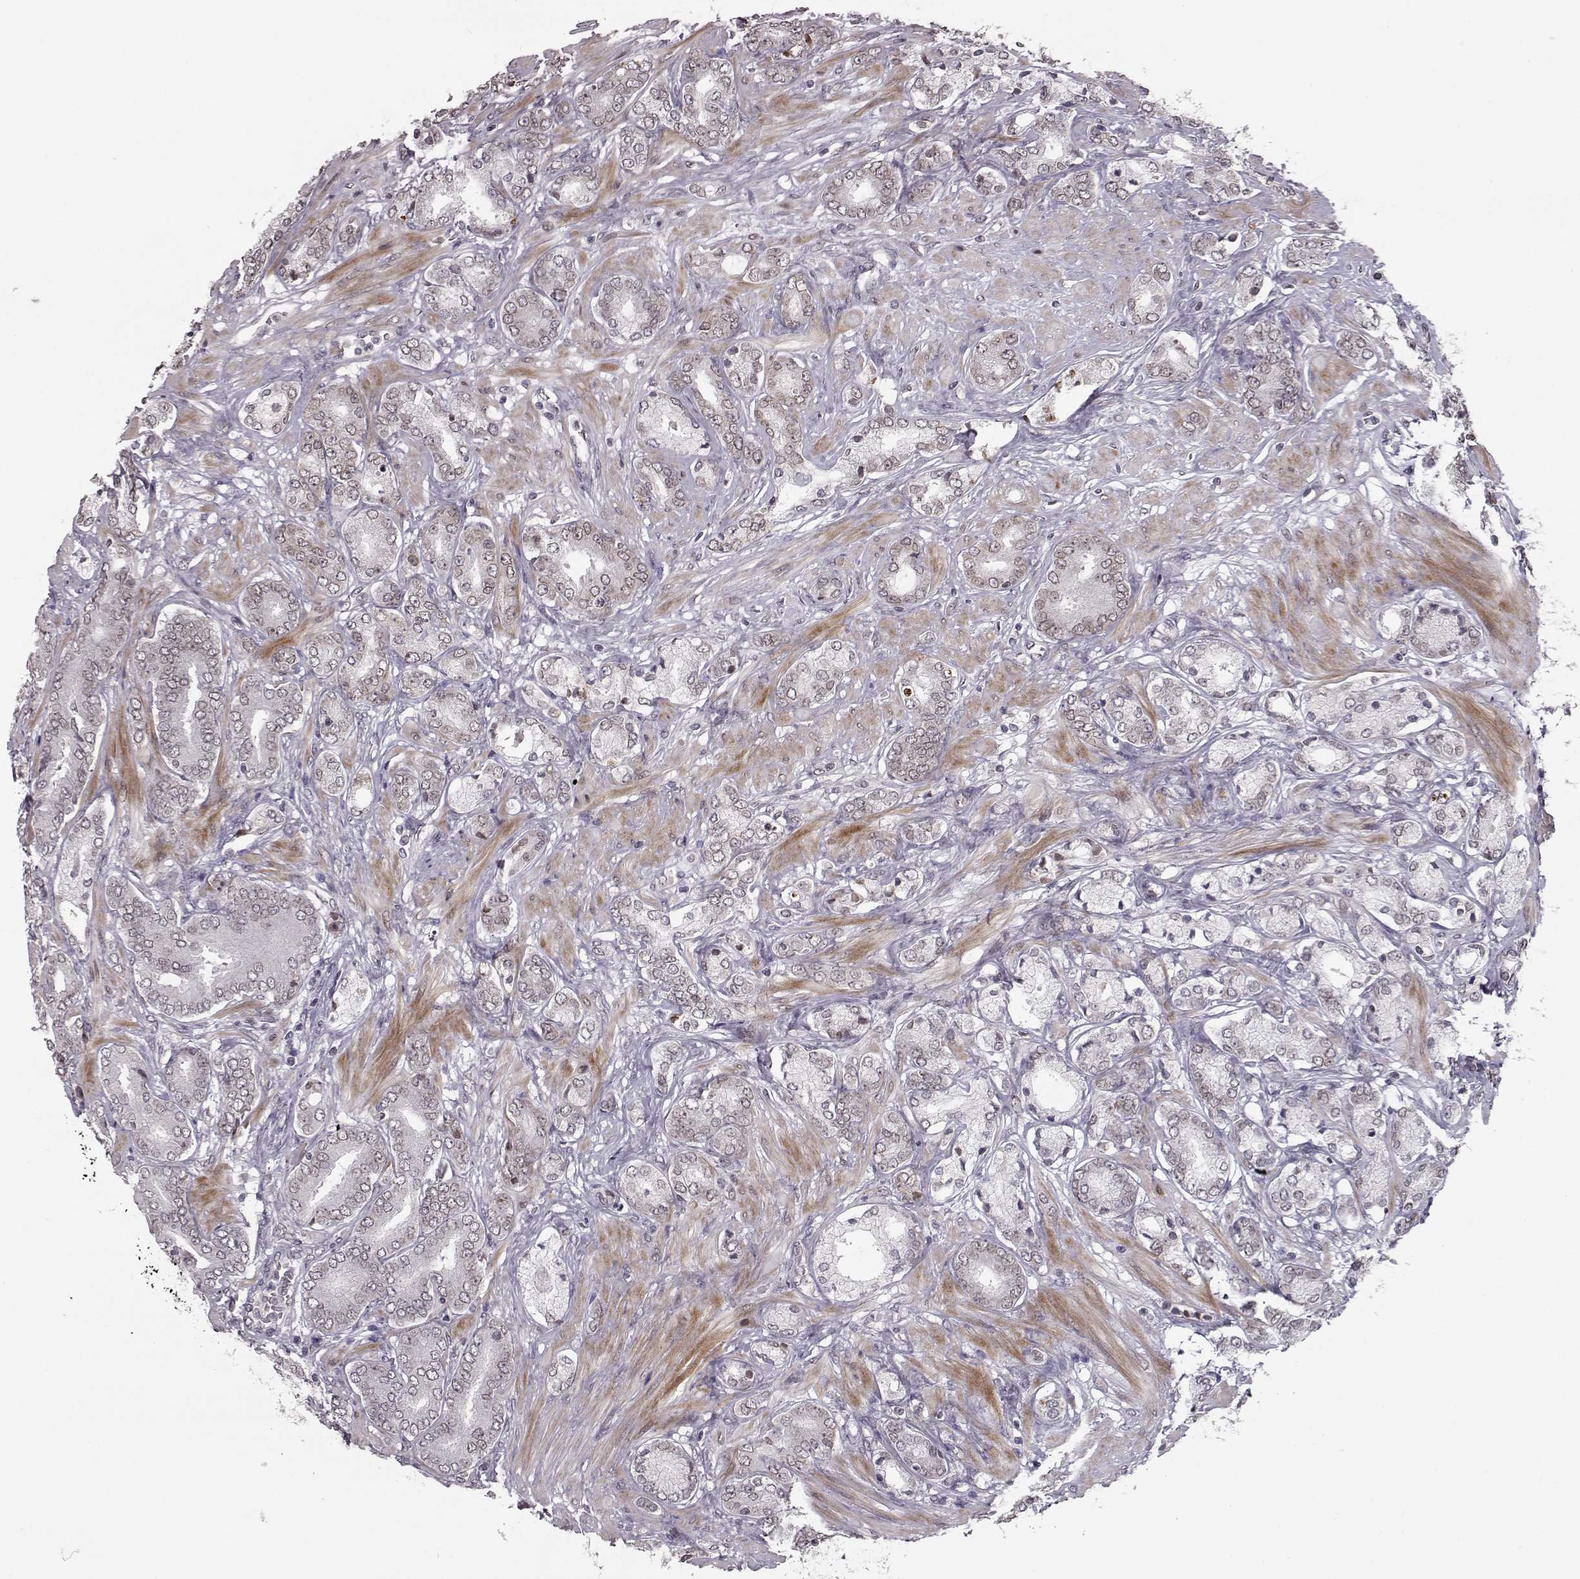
{"staining": {"intensity": "weak", "quantity": "25%-75%", "location": "cytoplasmic/membranous,nuclear"}, "tissue": "prostate cancer", "cell_type": "Tumor cells", "image_type": "cancer", "snomed": [{"axis": "morphology", "description": "Adenocarcinoma, High grade"}, {"axis": "topography", "description": "Prostate"}], "caption": "Immunohistochemical staining of human high-grade adenocarcinoma (prostate) shows low levels of weak cytoplasmic/membranous and nuclear protein expression in about 25%-75% of tumor cells. Using DAB (3,3'-diaminobenzidine) (brown) and hematoxylin (blue) stains, captured at high magnification using brightfield microscopy.", "gene": "NUP37", "patient": {"sex": "male", "age": 56}}